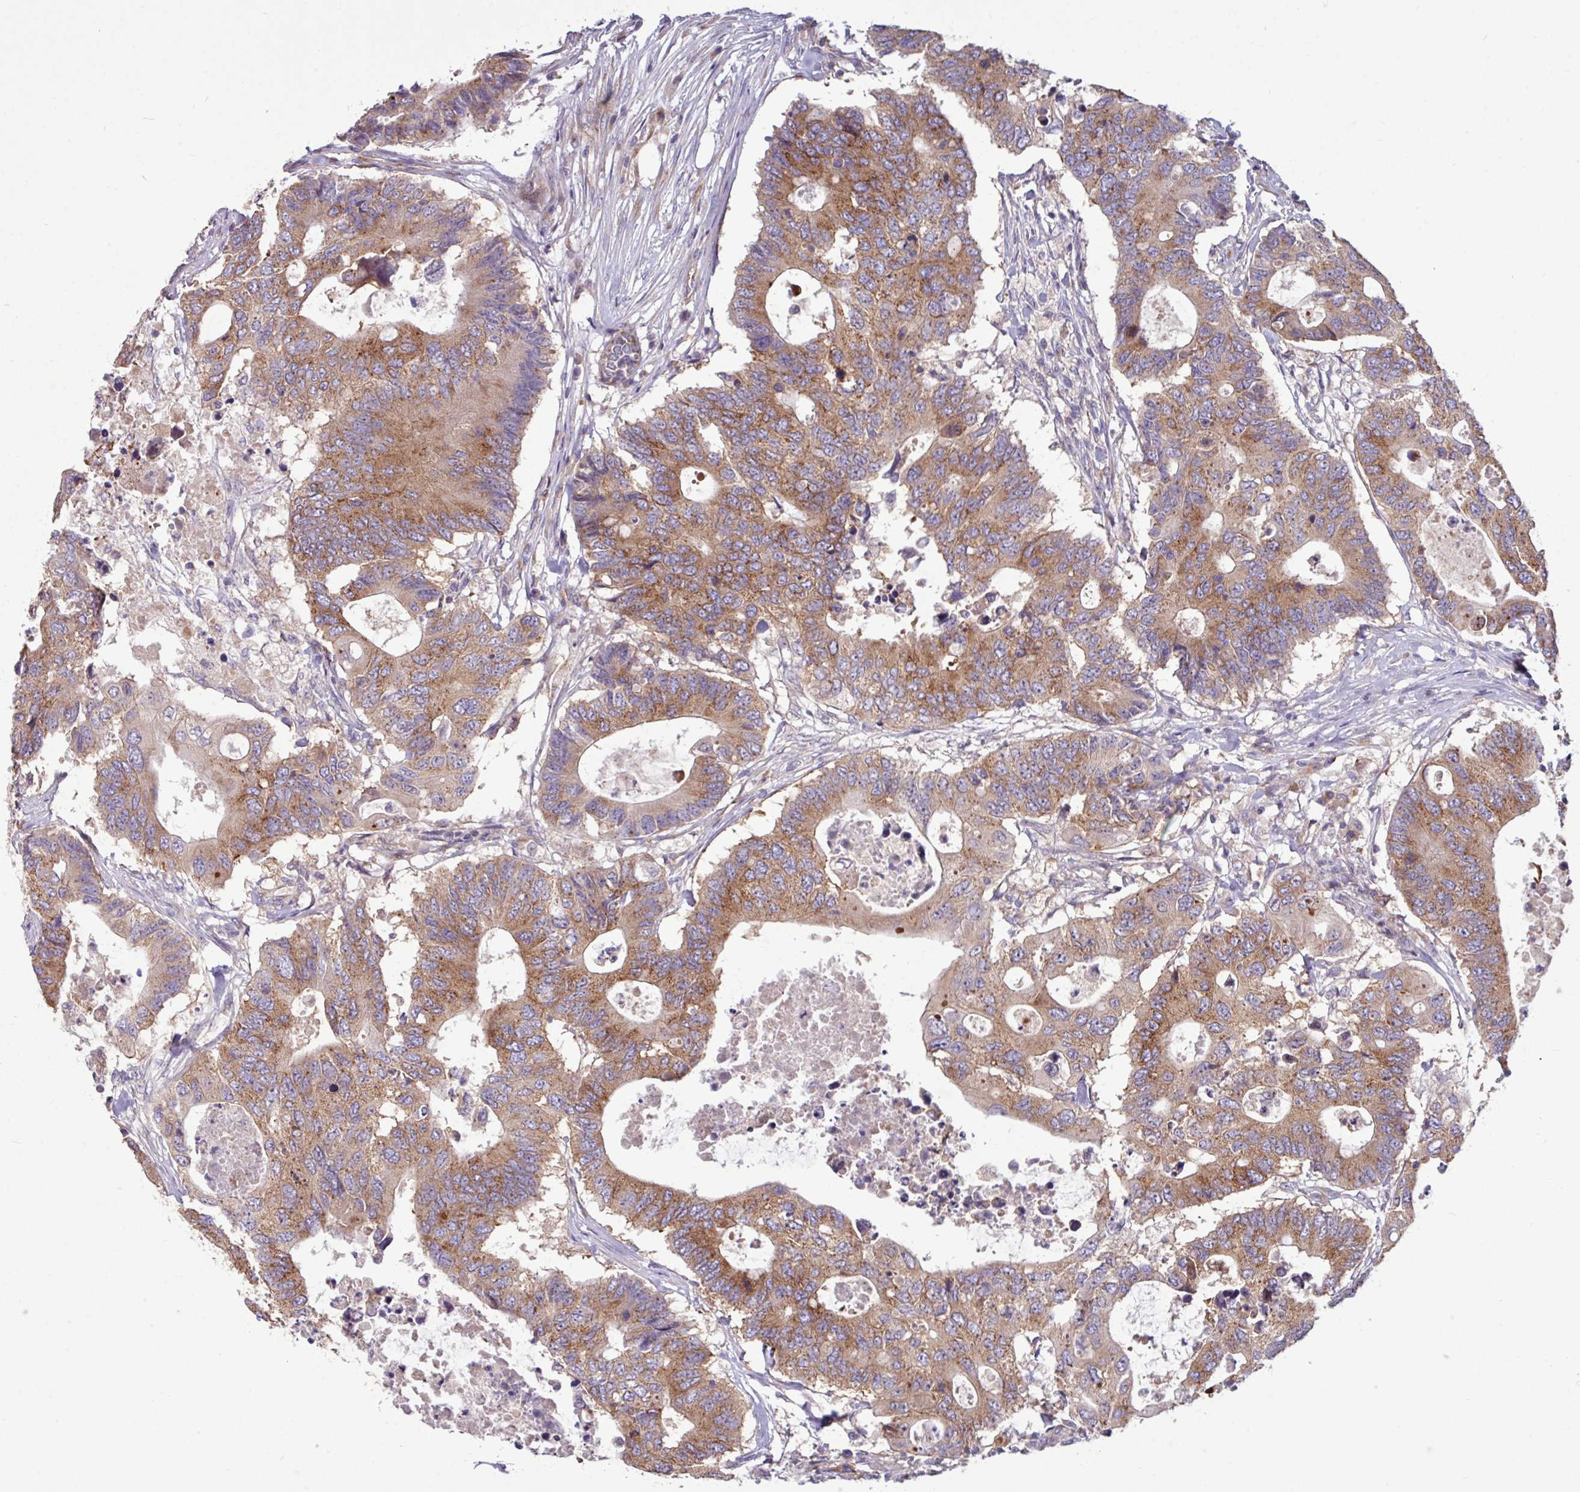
{"staining": {"intensity": "moderate", "quantity": ">75%", "location": "cytoplasmic/membranous"}, "tissue": "colorectal cancer", "cell_type": "Tumor cells", "image_type": "cancer", "snomed": [{"axis": "morphology", "description": "Adenocarcinoma, NOS"}, {"axis": "topography", "description": "Colon"}], "caption": "This photomicrograph demonstrates immunohistochemistry staining of colorectal adenocarcinoma, with medium moderate cytoplasmic/membranous expression in approximately >75% of tumor cells.", "gene": "LSM12", "patient": {"sex": "male", "age": 71}}